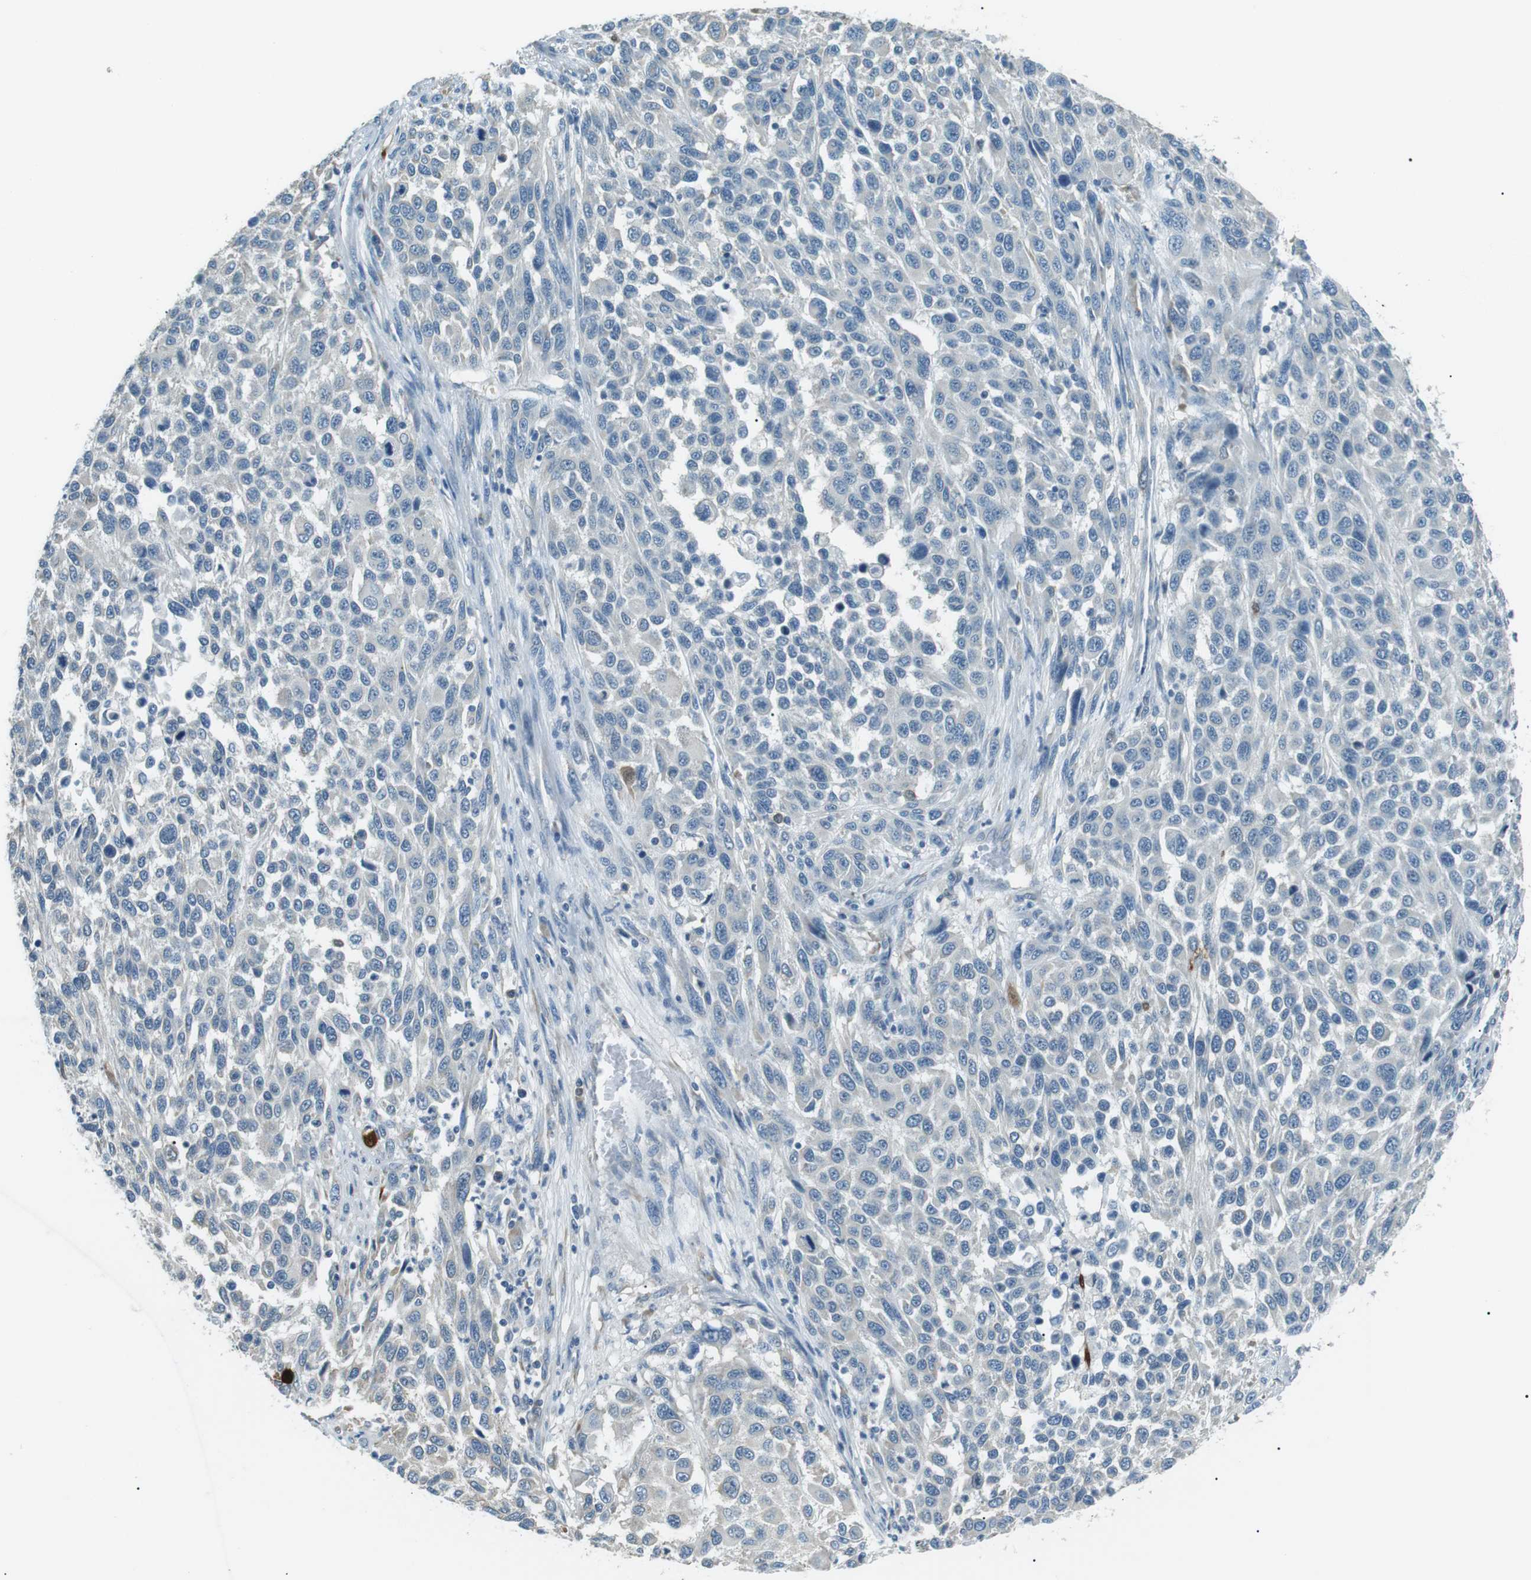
{"staining": {"intensity": "negative", "quantity": "none", "location": "none"}, "tissue": "melanoma", "cell_type": "Tumor cells", "image_type": "cancer", "snomed": [{"axis": "morphology", "description": "Malignant melanoma, Metastatic site"}, {"axis": "topography", "description": "Lymph node"}], "caption": "Immunohistochemistry (IHC) image of human malignant melanoma (metastatic site) stained for a protein (brown), which shows no expression in tumor cells.", "gene": "SERPINB2", "patient": {"sex": "male", "age": 61}}